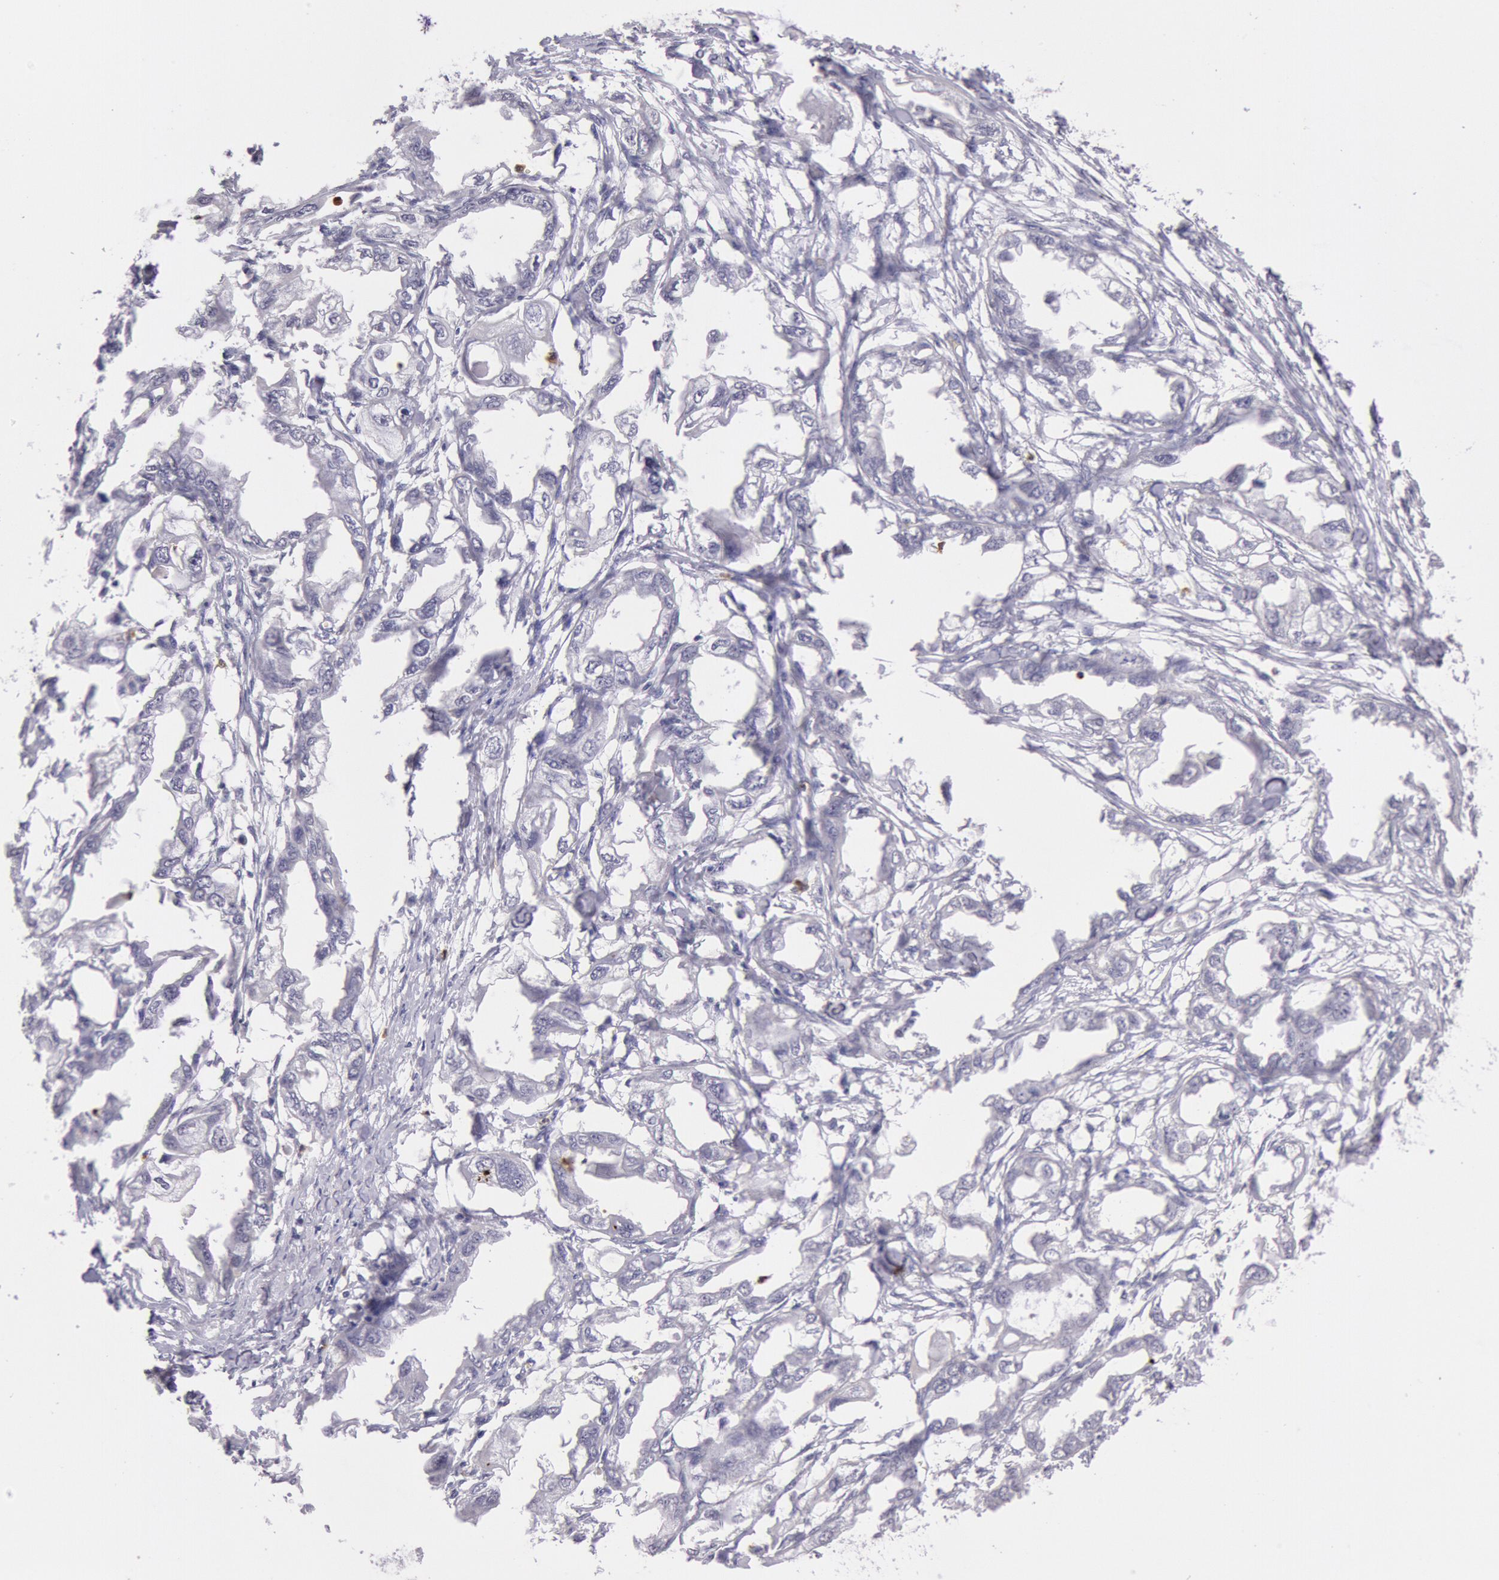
{"staining": {"intensity": "negative", "quantity": "none", "location": "none"}, "tissue": "endometrial cancer", "cell_type": "Tumor cells", "image_type": "cancer", "snomed": [{"axis": "morphology", "description": "Adenocarcinoma, NOS"}, {"axis": "topography", "description": "Endometrium"}], "caption": "High power microscopy image of an immunohistochemistry photomicrograph of endometrial cancer (adenocarcinoma), revealing no significant positivity in tumor cells.", "gene": "KDM6A", "patient": {"sex": "female", "age": 67}}